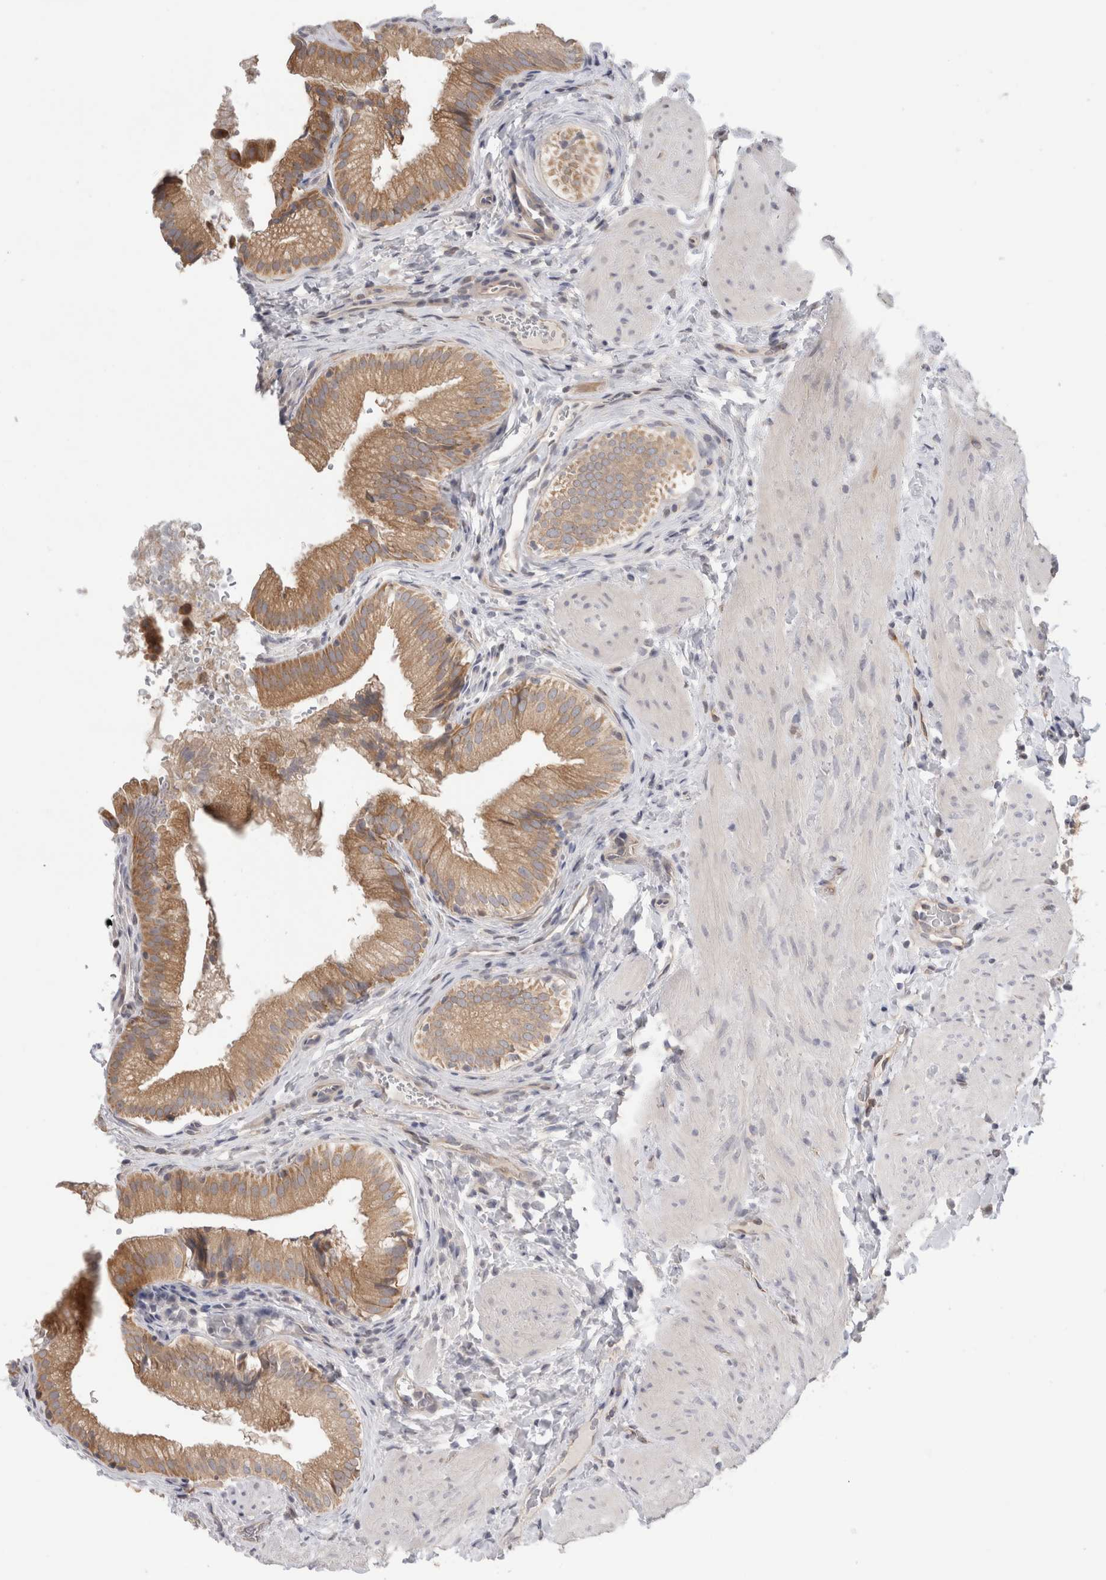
{"staining": {"intensity": "moderate", "quantity": ">75%", "location": "cytoplasmic/membranous"}, "tissue": "gallbladder", "cell_type": "Glandular cells", "image_type": "normal", "snomed": [{"axis": "morphology", "description": "Normal tissue, NOS"}, {"axis": "topography", "description": "Gallbladder"}], "caption": "About >75% of glandular cells in normal gallbladder display moderate cytoplasmic/membranous protein expression as visualized by brown immunohistochemical staining.", "gene": "SYTL5", "patient": {"sex": "female", "age": 30}}